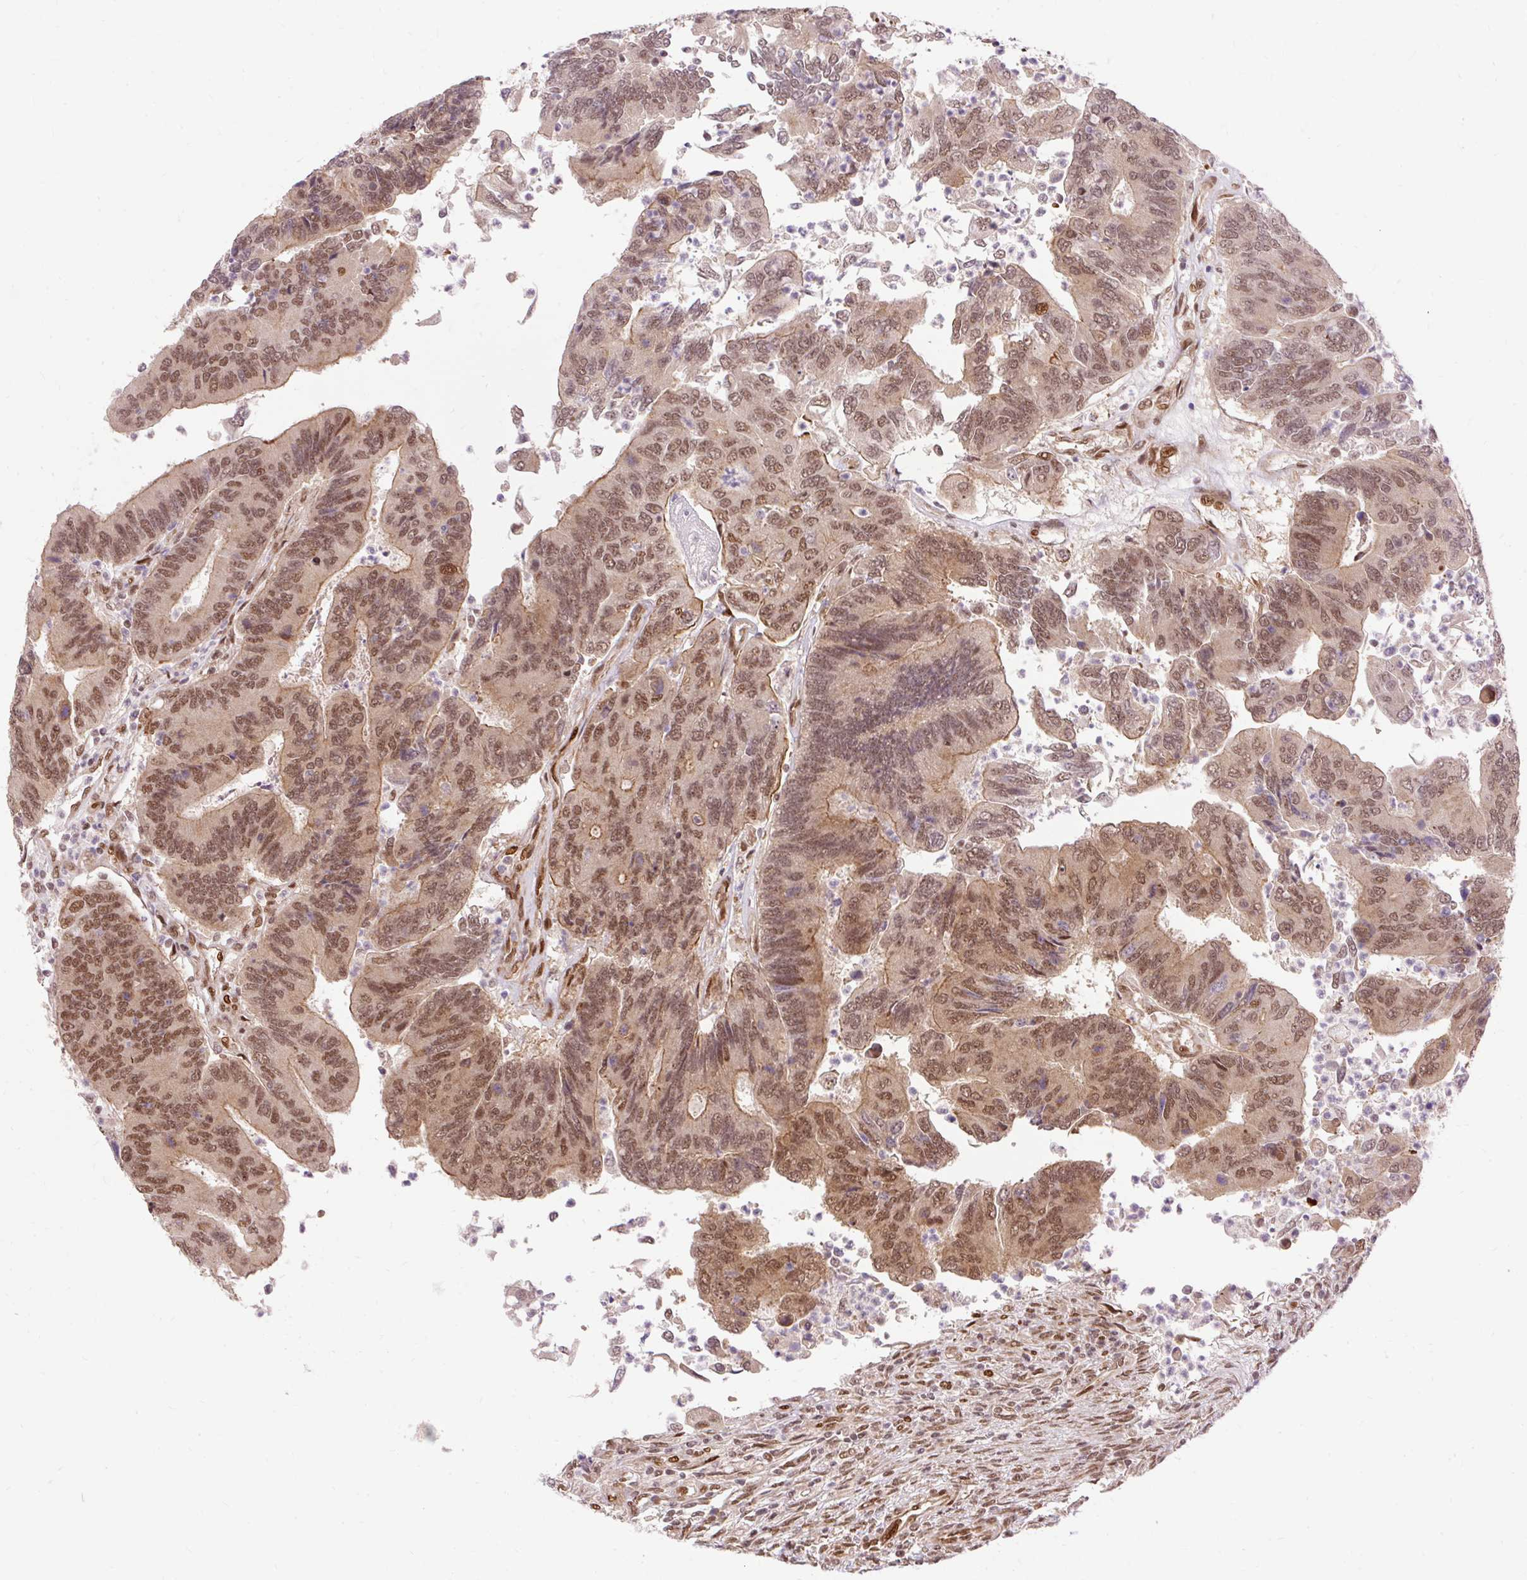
{"staining": {"intensity": "moderate", "quantity": ">75%", "location": "nuclear"}, "tissue": "colorectal cancer", "cell_type": "Tumor cells", "image_type": "cancer", "snomed": [{"axis": "morphology", "description": "Adenocarcinoma, NOS"}, {"axis": "topography", "description": "Colon"}], "caption": "DAB immunohistochemical staining of colorectal cancer (adenocarcinoma) demonstrates moderate nuclear protein positivity in approximately >75% of tumor cells. The staining was performed using DAB (3,3'-diaminobenzidine) to visualize the protein expression in brown, while the nuclei were stained in blue with hematoxylin (Magnification: 20x).", "gene": "MECOM", "patient": {"sex": "female", "age": 67}}